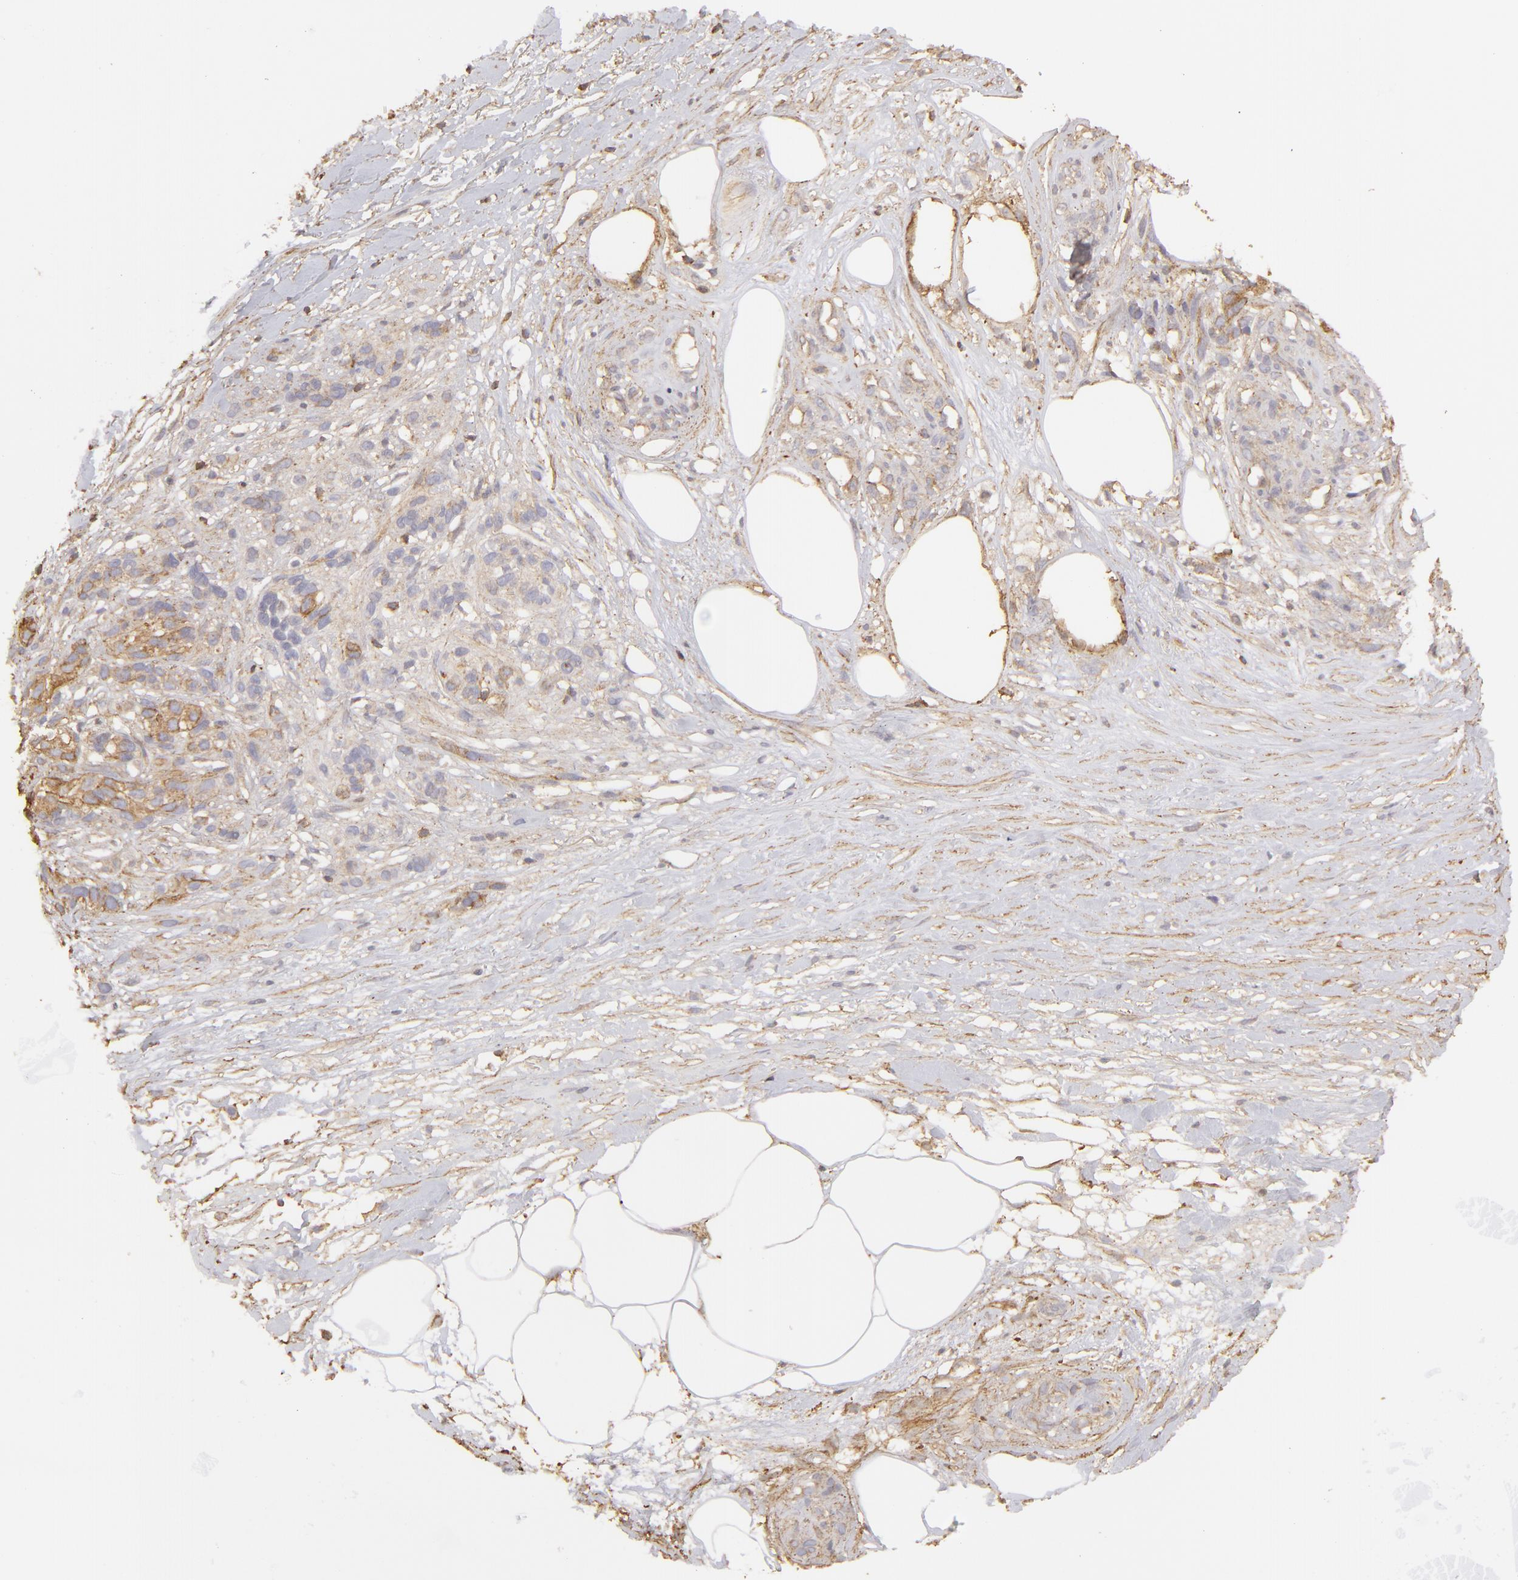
{"staining": {"intensity": "weak", "quantity": ">75%", "location": "cytoplasmic/membranous"}, "tissue": "melanoma", "cell_type": "Tumor cells", "image_type": "cancer", "snomed": [{"axis": "morphology", "description": "Malignant melanoma, NOS"}, {"axis": "topography", "description": "Skin"}], "caption": "Immunohistochemistry micrograph of malignant melanoma stained for a protein (brown), which reveals low levels of weak cytoplasmic/membranous positivity in approximately >75% of tumor cells.", "gene": "ACTB", "patient": {"sex": "female", "age": 85}}